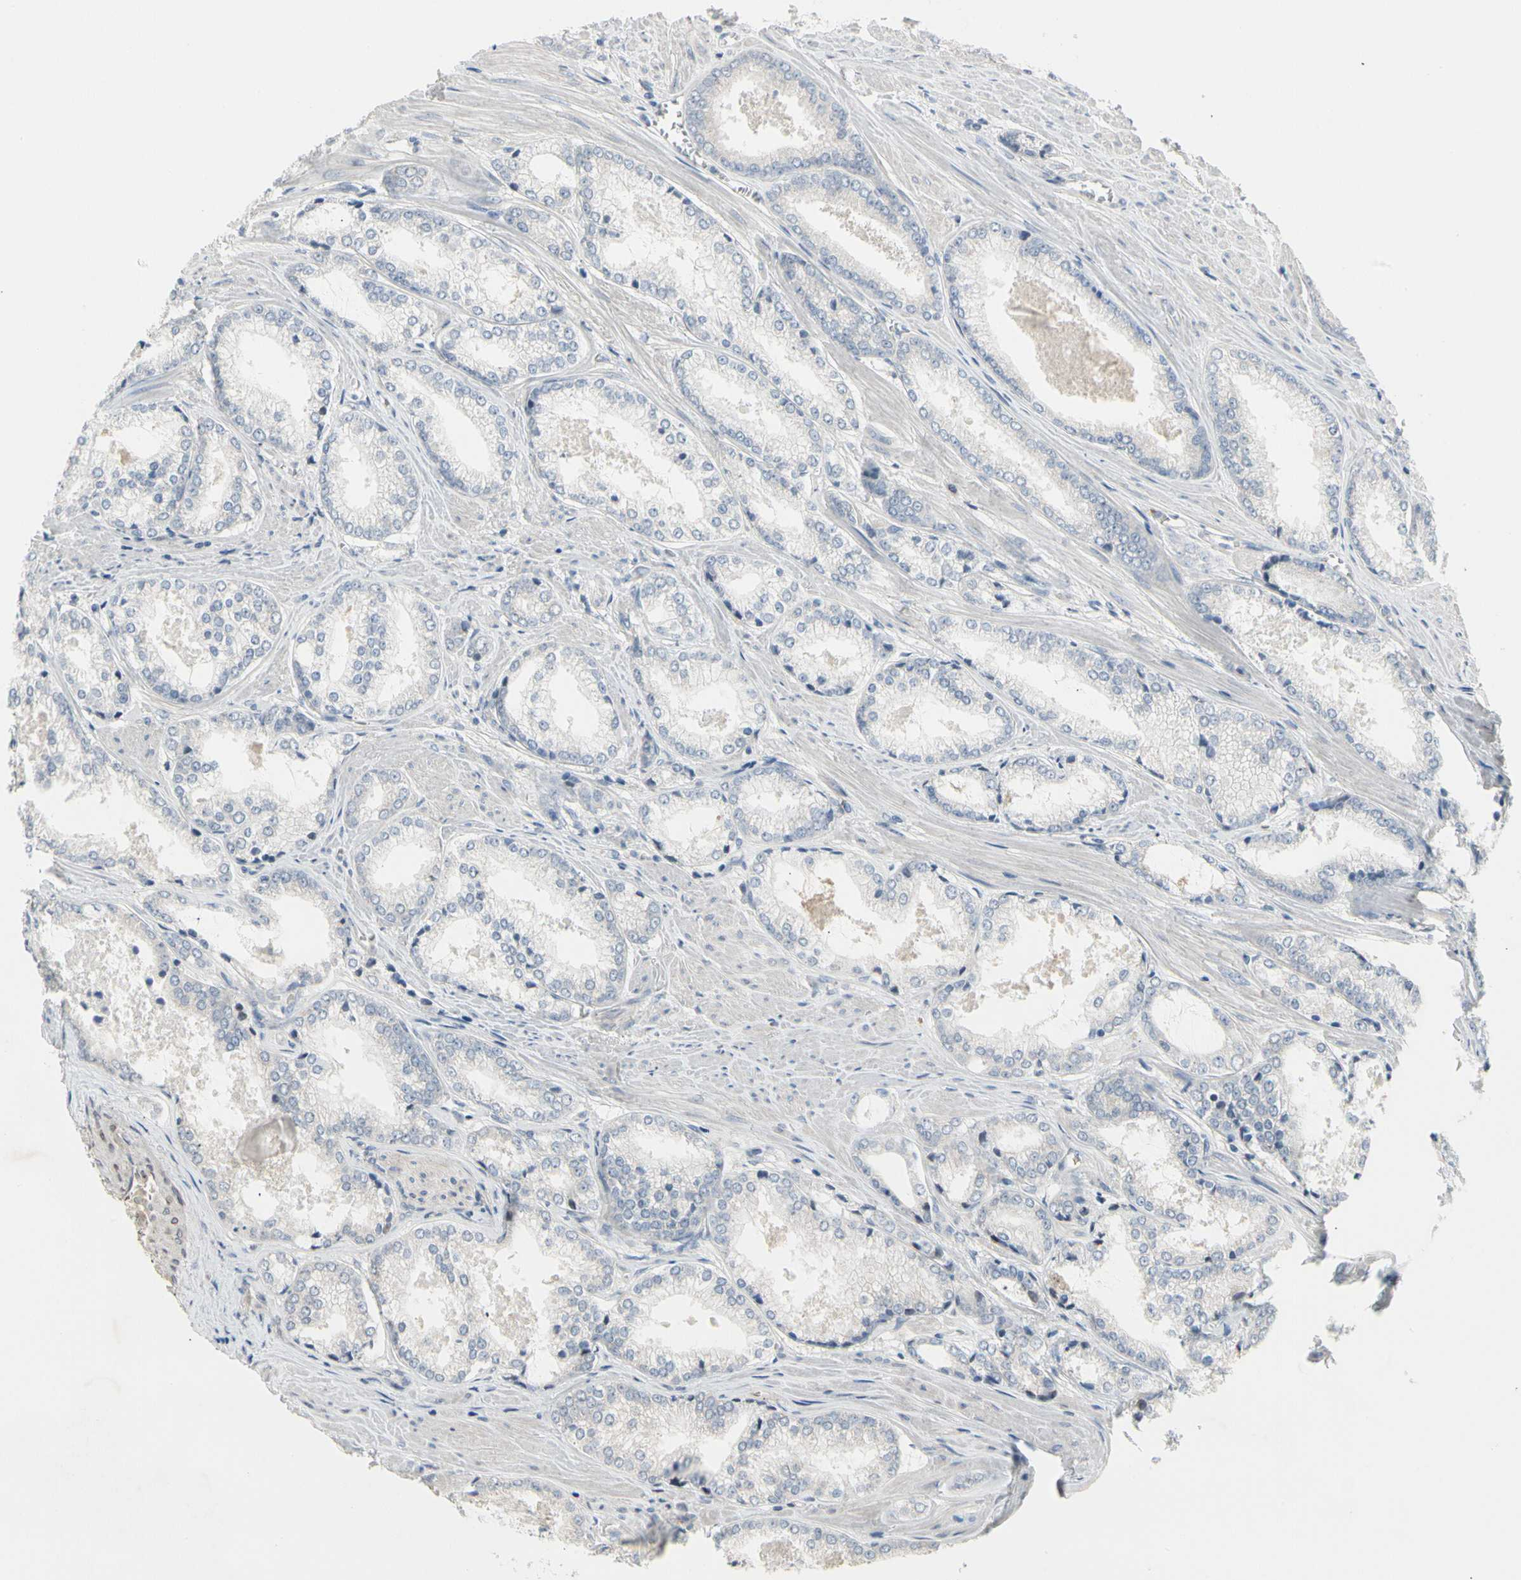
{"staining": {"intensity": "negative", "quantity": "none", "location": "none"}, "tissue": "prostate cancer", "cell_type": "Tumor cells", "image_type": "cancer", "snomed": [{"axis": "morphology", "description": "Adenocarcinoma, Low grade"}, {"axis": "topography", "description": "Prostate"}], "caption": "A high-resolution histopathology image shows immunohistochemistry (IHC) staining of prostate cancer (adenocarcinoma (low-grade)), which displays no significant positivity in tumor cells. (Immunohistochemistry (ihc), brightfield microscopy, high magnification).", "gene": "NFASC", "patient": {"sex": "male", "age": 64}}